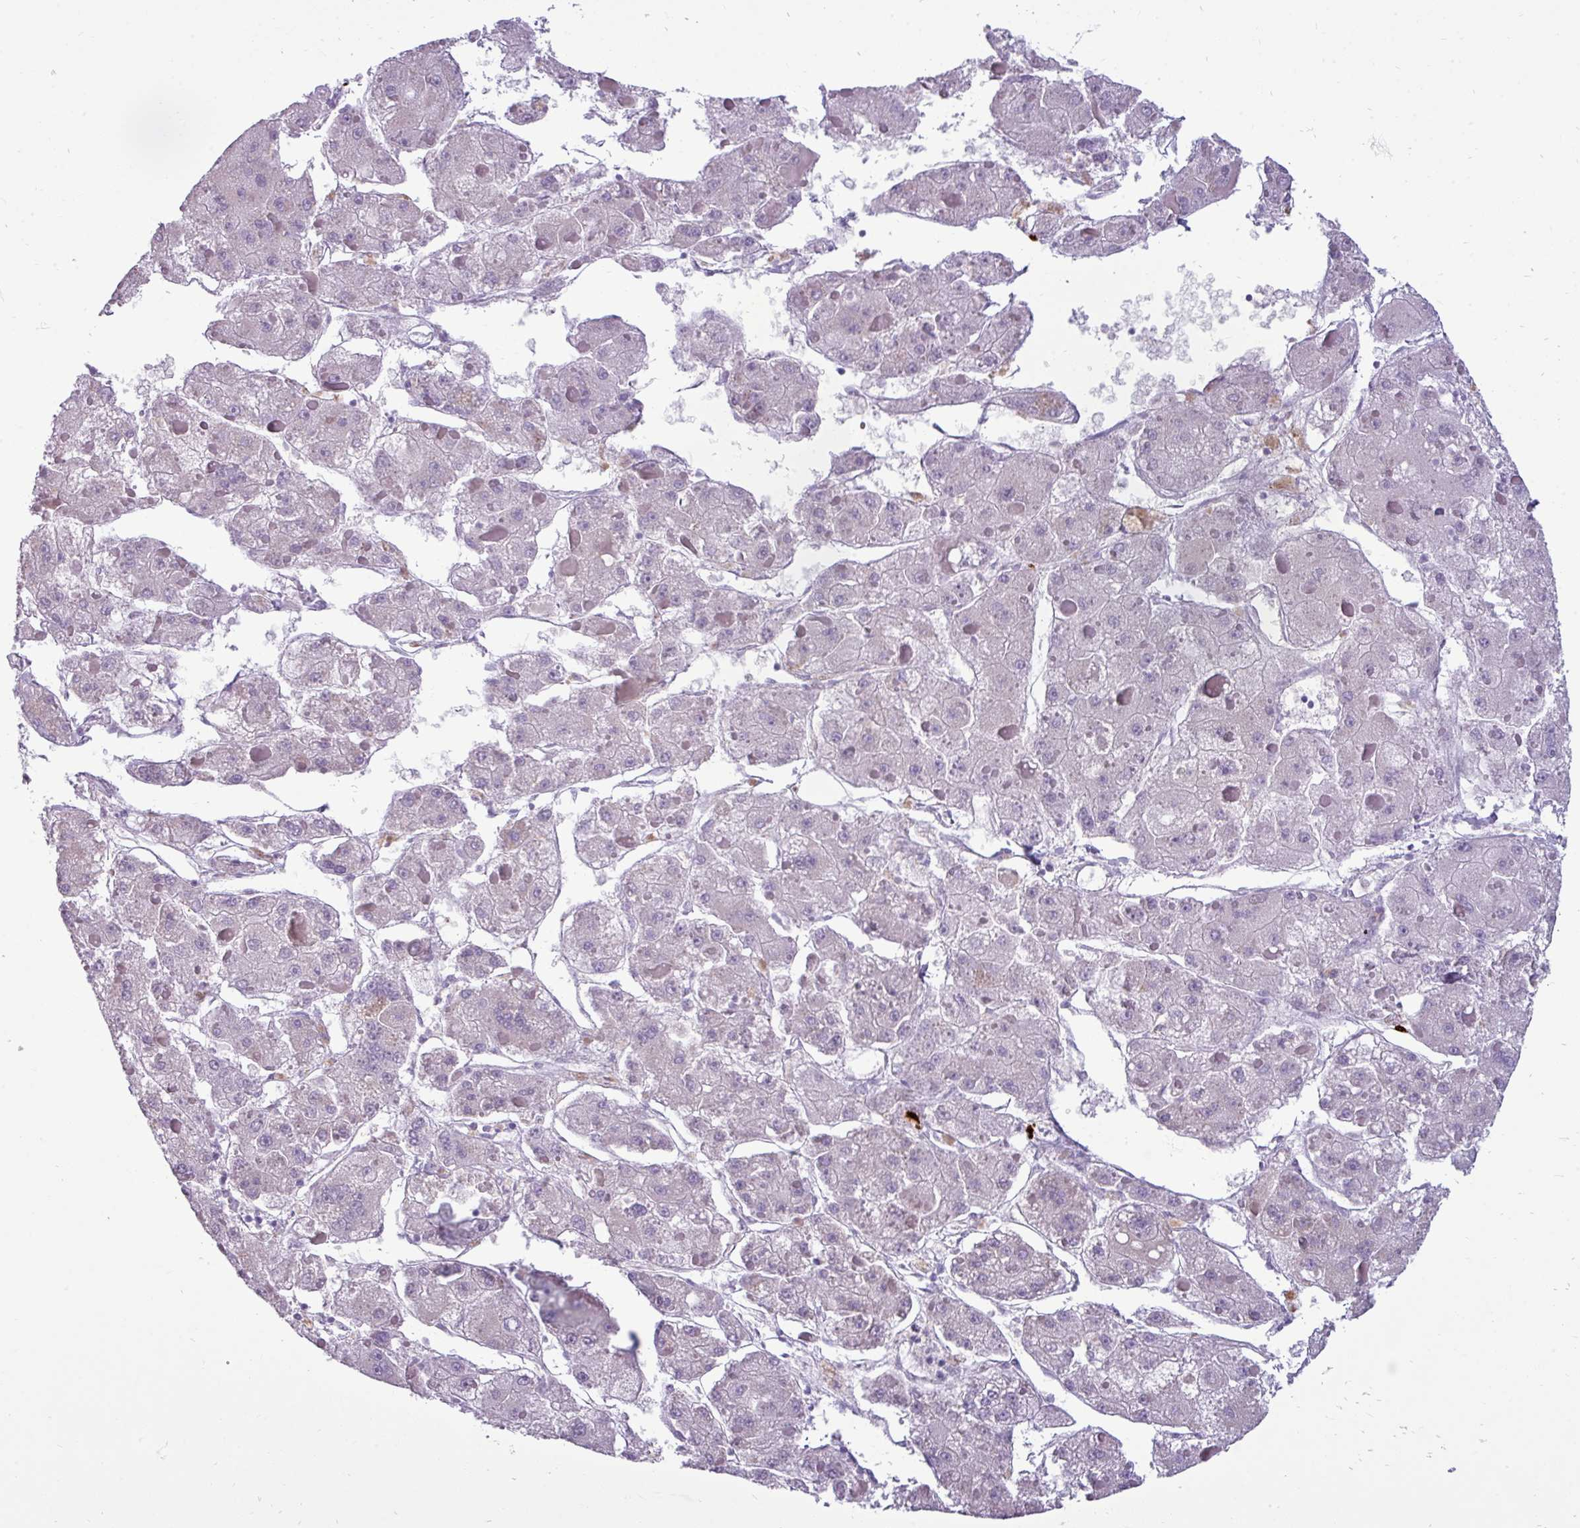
{"staining": {"intensity": "negative", "quantity": "none", "location": "none"}, "tissue": "liver cancer", "cell_type": "Tumor cells", "image_type": "cancer", "snomed": [{"axis": "morphology", "description": "Carcinoma, Hepatocellular, NOS"}, {"axis": "topography", "description": "Liver"}], "caption": "Immunohistochemistry of liver cancer shows no positivity in tumor cells.", "gene": "TRIM39", "patient": {"sex": "female", "age": 73}}